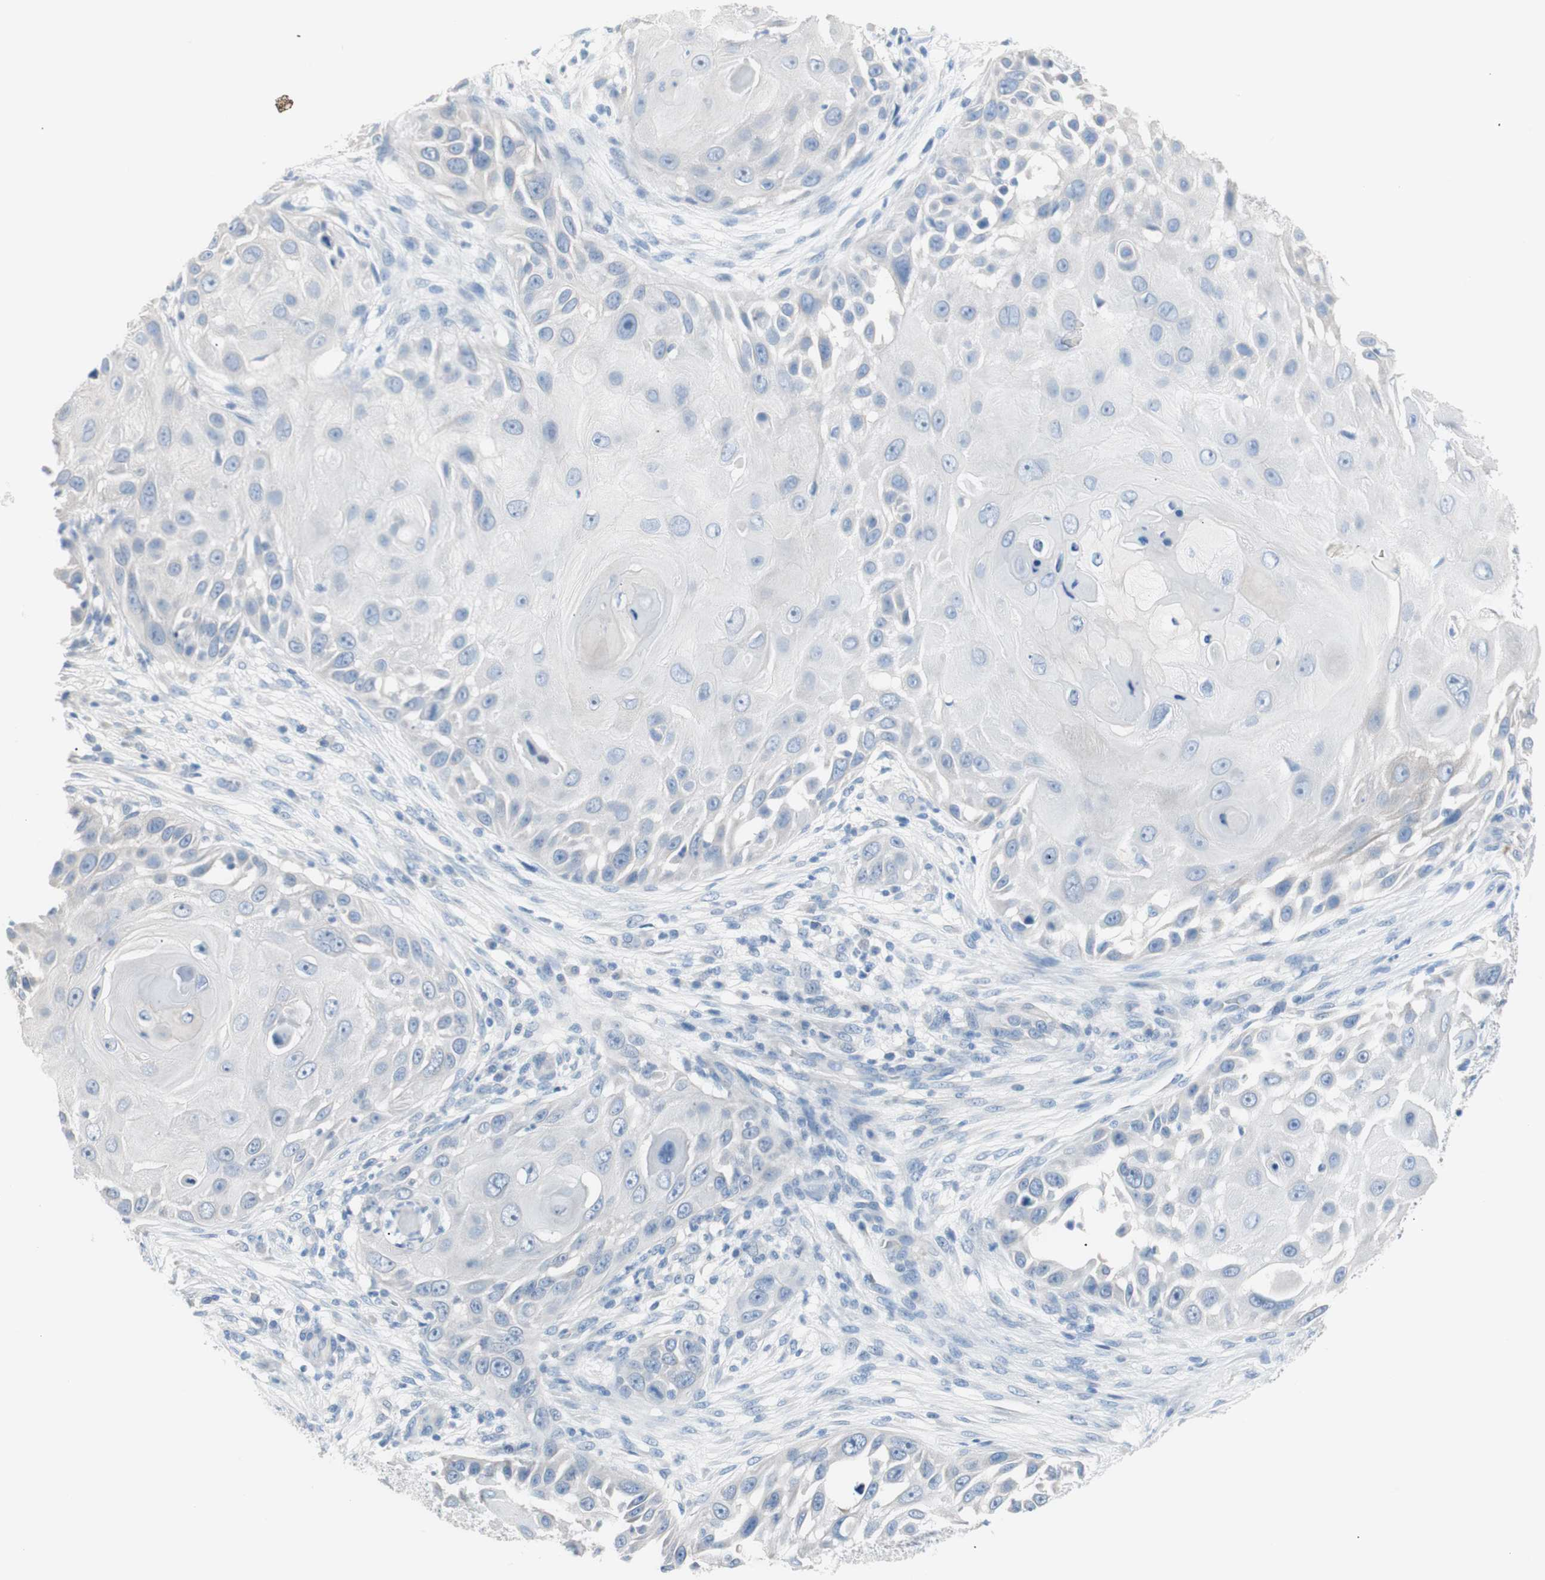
{"staining": {"intensity": "negative", "quantity": "none", "location": "none"}, "tissue": "skin cancer", "cell_type": "Tumor cells", "image_type": "cancer", "snomed": [{"axis": "morphology", "description": "Squamous cell carcinoma, NOS"}, {"axis": "topography", "description": "Skin"}], "caption": "IHC histopathology image of skin cancer (squamous cell carcinoma) stained for a protein (brown), which displays no expression in tumor cells. The staining was performed using DAB (3,3'-diaminobenzidine) to visualize the protein expression in brown, while the nuclei were stained in blue with hematoxylin (Magnification: 20x).", "gene": "VIL1", "patient": {"sex": "female", "age": 44}}